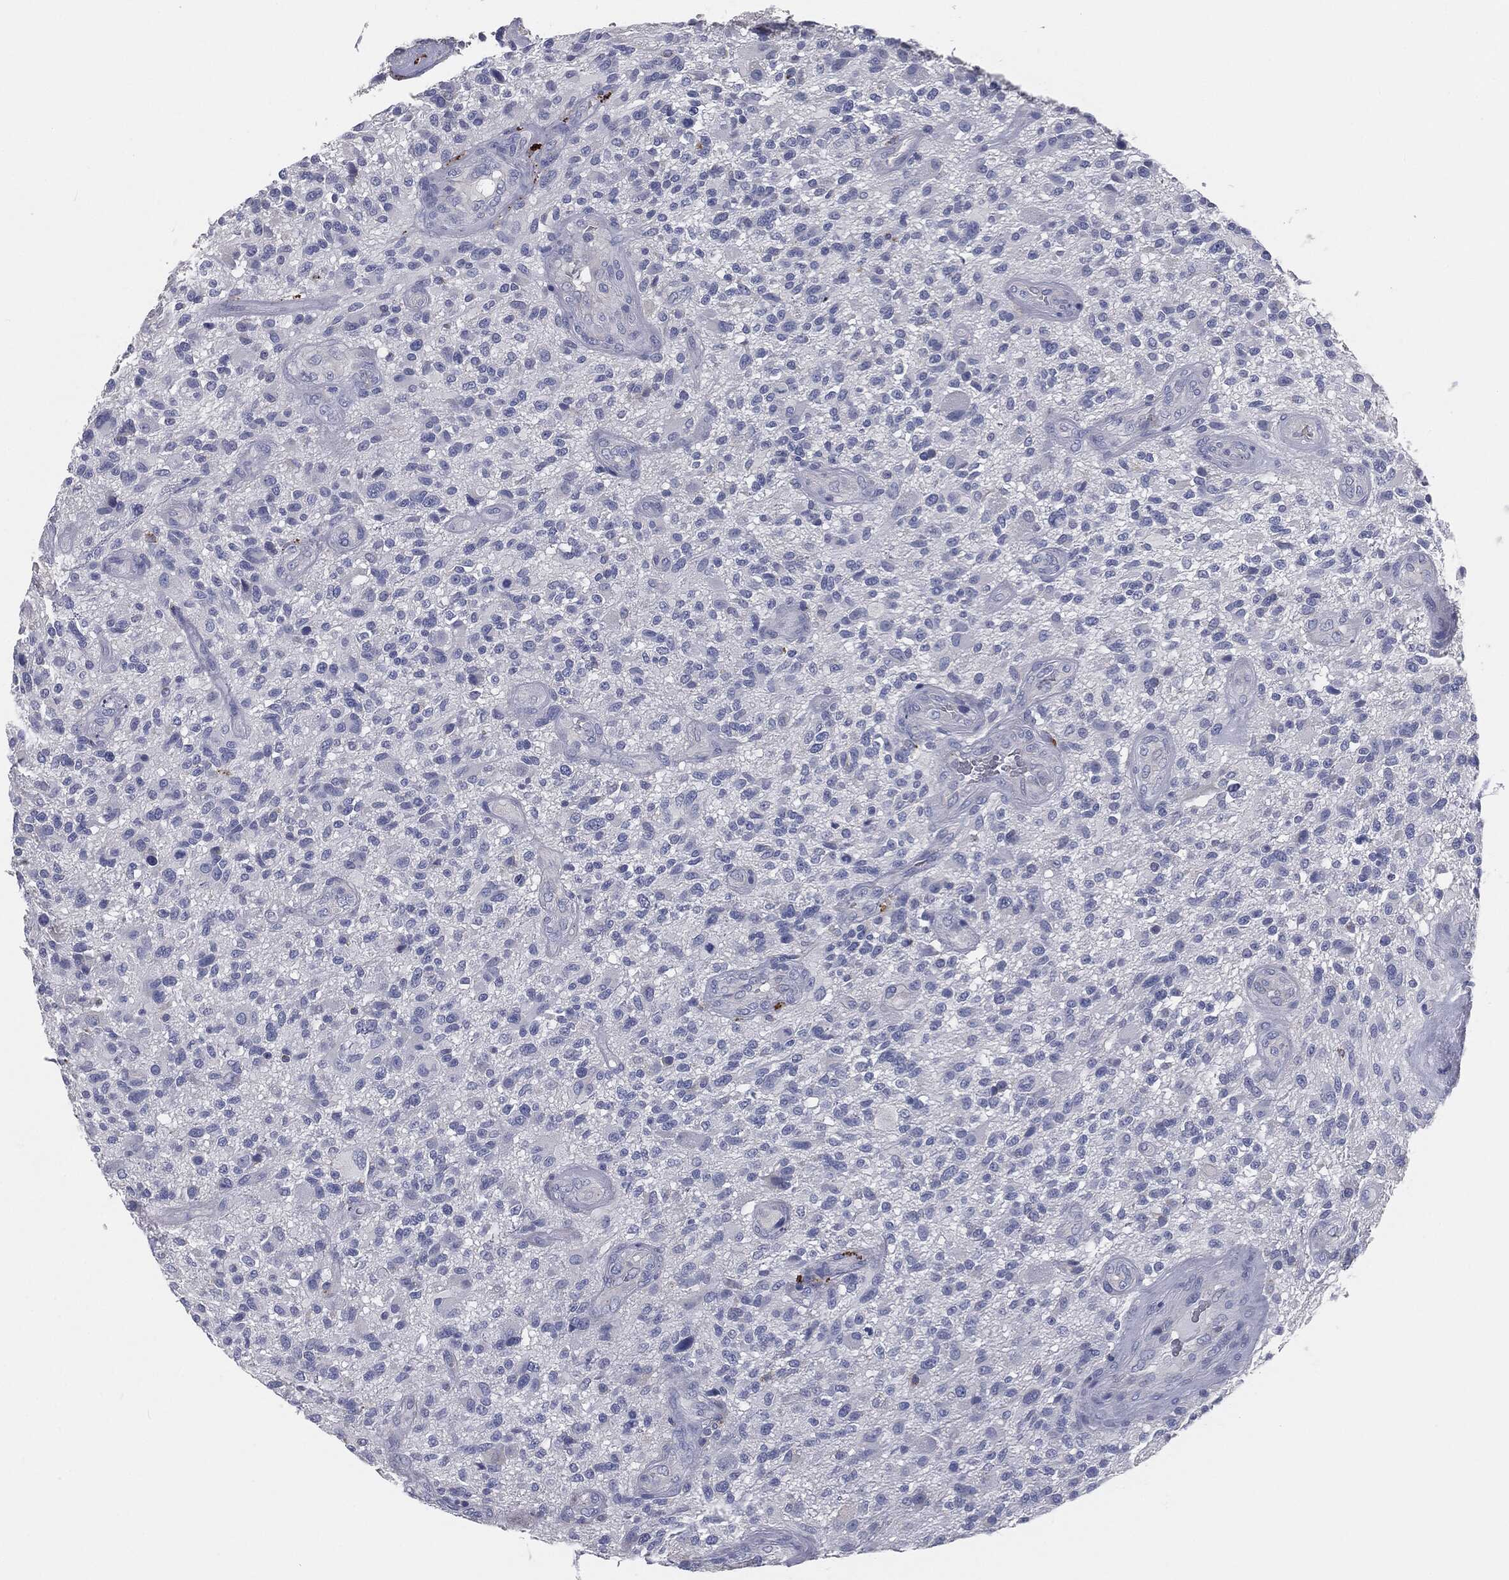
{"staining": {"intensity": "negative", "quantity": "none", "location": "none"}, "tissue": "glioma", "cell_type": "Tumor cells", "image_type": "cancer", "snomed": [{"axis": "morphology", "description": "Glioma, malignant, High grade"}, {"axis": "topography", "description": "Brain"}], "caption": "Tumor cells show no significant protein staining in glioma. (Stains: DAB IHC with hematoxylin counter stain, Microscopy: brightfield microscopy at high magnification).", "gene": "CAV3", "patient": {"sex": "male", "age": 47}}